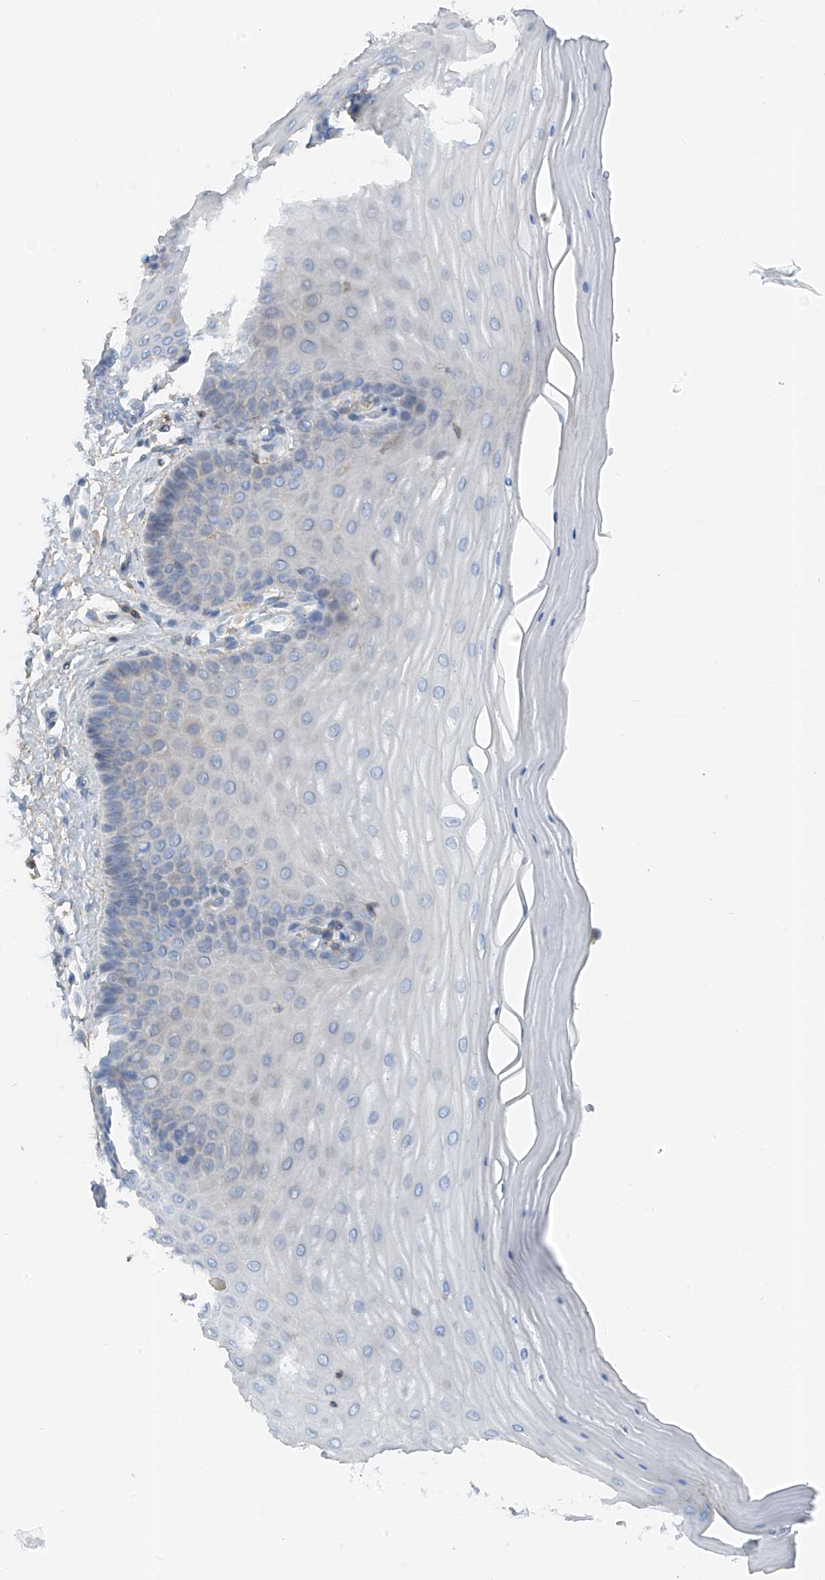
{"staining": {"intensity": "negative", "quantity": "none", "location": "none"}, "tissue": "cervix", "cell_type": "Glandular cells", "image_type": "normal", "snomed": [{"axis": "morphology", "description": "Normal tissue, NOS"}, {"axis": "topography", "description": "Cervix"}], "caption": "Immunohistochemistry image of unremarkable cervix: human cervix stained with DAB (3,3'-diaminobenzidine) displays no significant protein positivity in glandular cells.", "gene": "NALCN", "patient": {"sex": "female", "age": 55}}